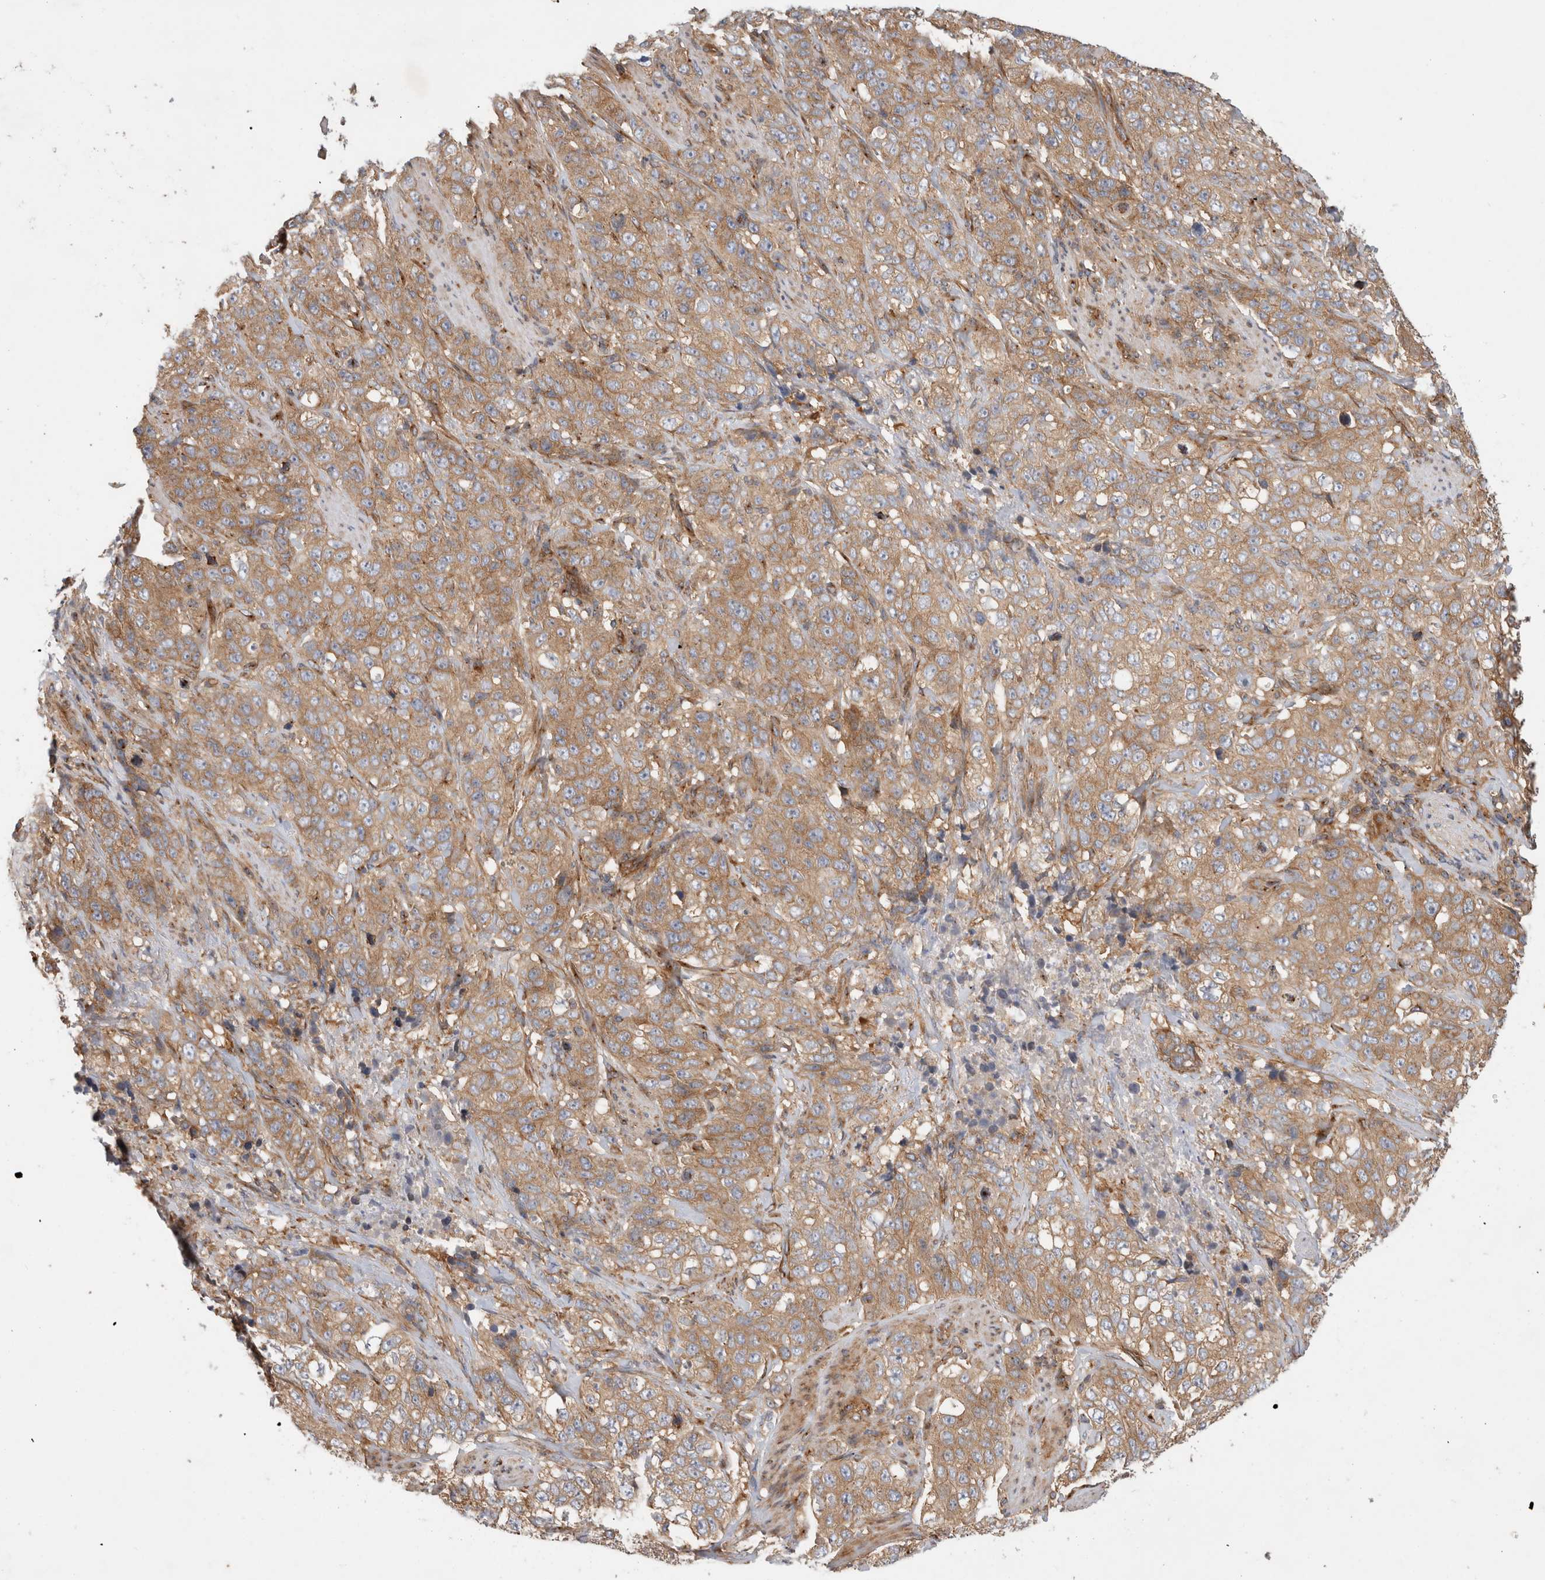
{"staining": {"intensity": "moderate", "quantity": ">75%", "location": "cytoplasmic/membranous"}, "tissue": "stomach cancer", "cell_type": "Tumor cells", "image_type": "cancer", "snomed": [{"axis": "morphology", "description": "Adenocarcinoma, NOS"}, {"axis": "topography", "description": "Stomach"}], "caption": "Protein expression by IHC displays moderate cytoplasmic/membranous staining in approximately >75% of tumor cells in stomach cancer.", "gene": "GPR150", "patient": {"sex": "male", "age": 48}}